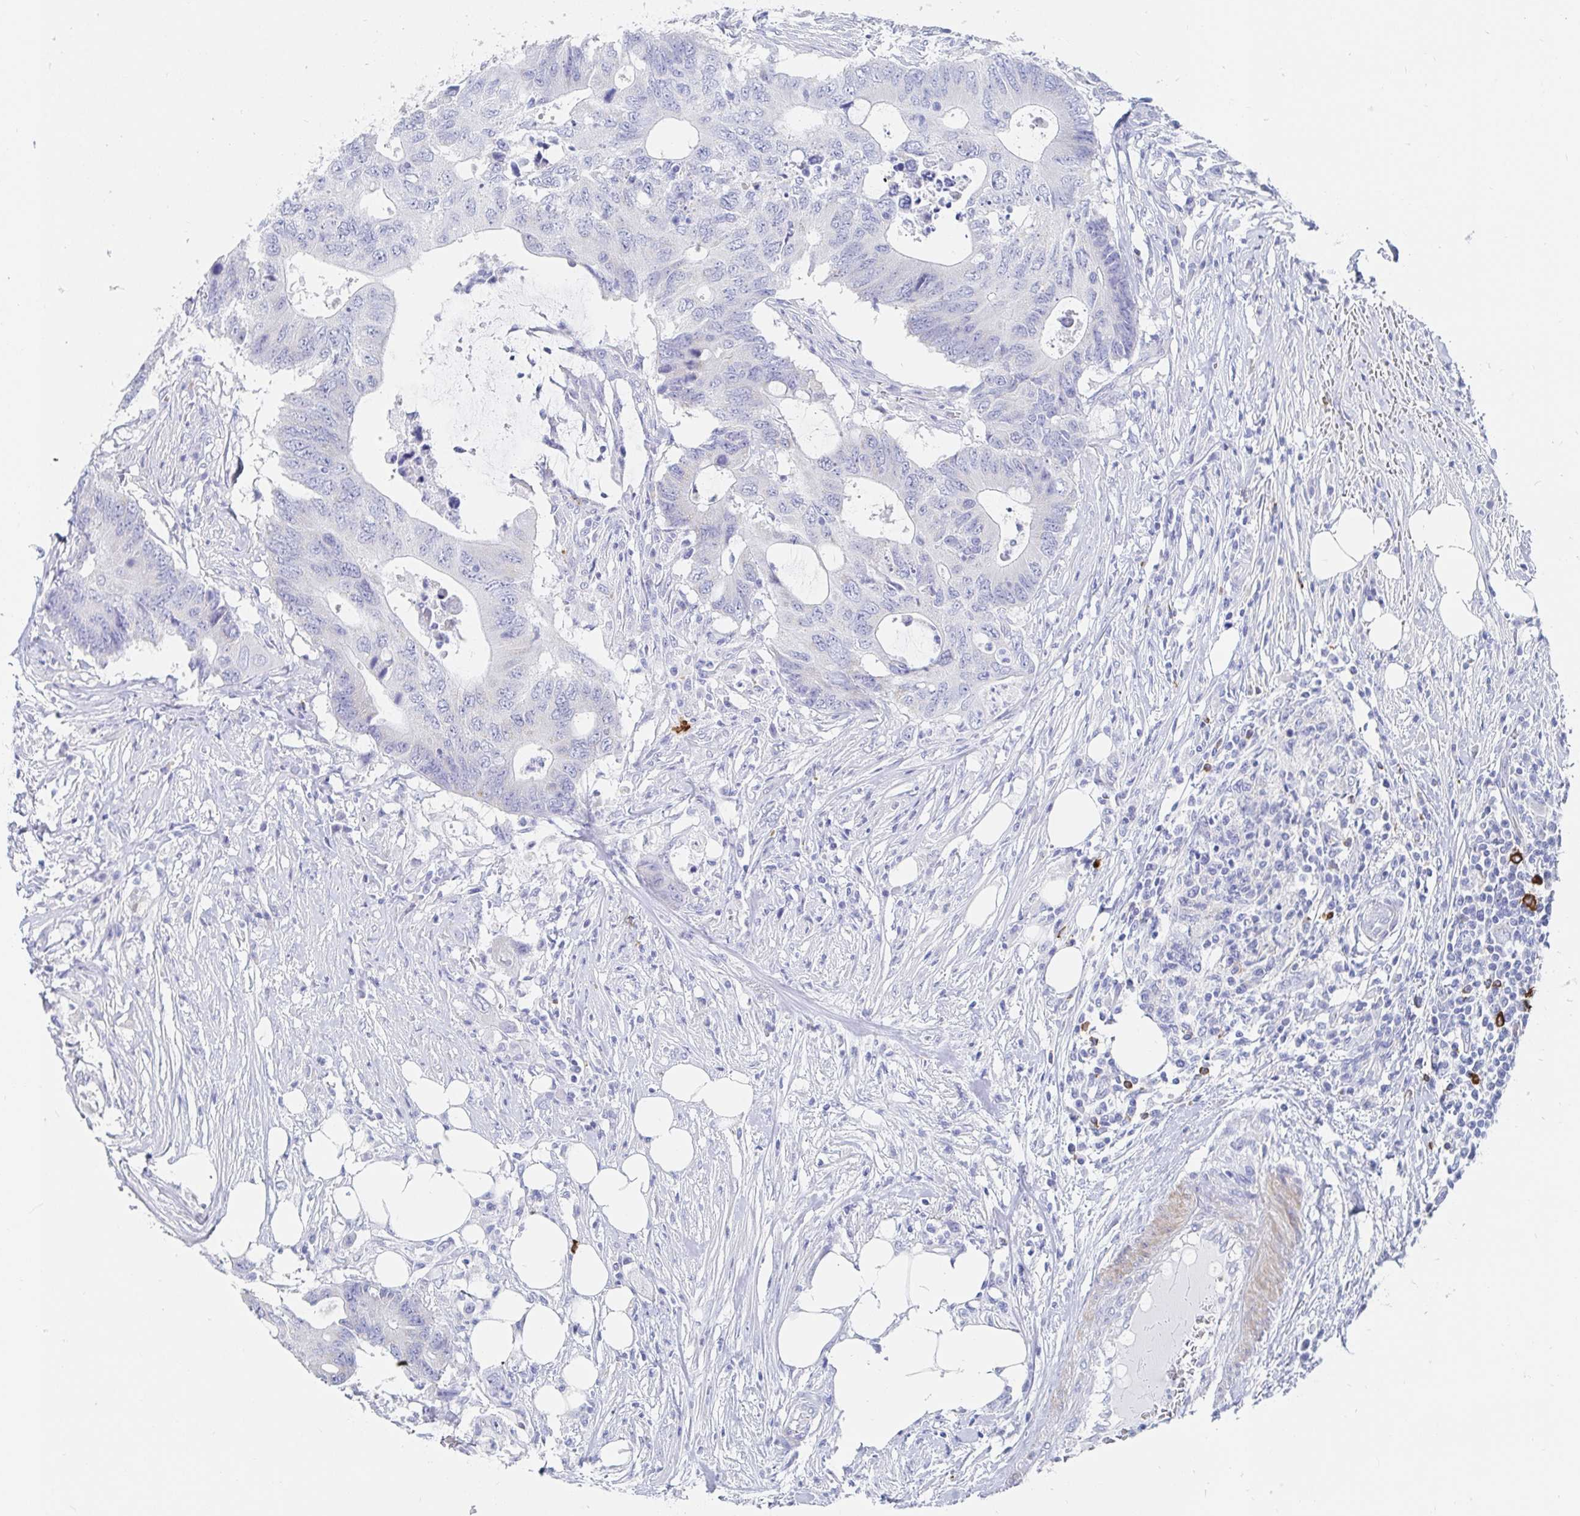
{"staining": {"intensity": "negative", "quantity": "none", "location": "none"}, "tissue": "colorectal cancer", "cell_type": "Tumor cells", "image_type": "cancer", "snomed": [{"axis": "morphology", "description": "Adenocarcinoma, NOS"}, {"axis": "topography", "description": "Colon"}], "caption": "Image shows no protein expression in tumor cells of colorectal adenocarcinoma tissue.", "gene": "PACSIN1", "patient": {"sex": "male", "age": 71}}